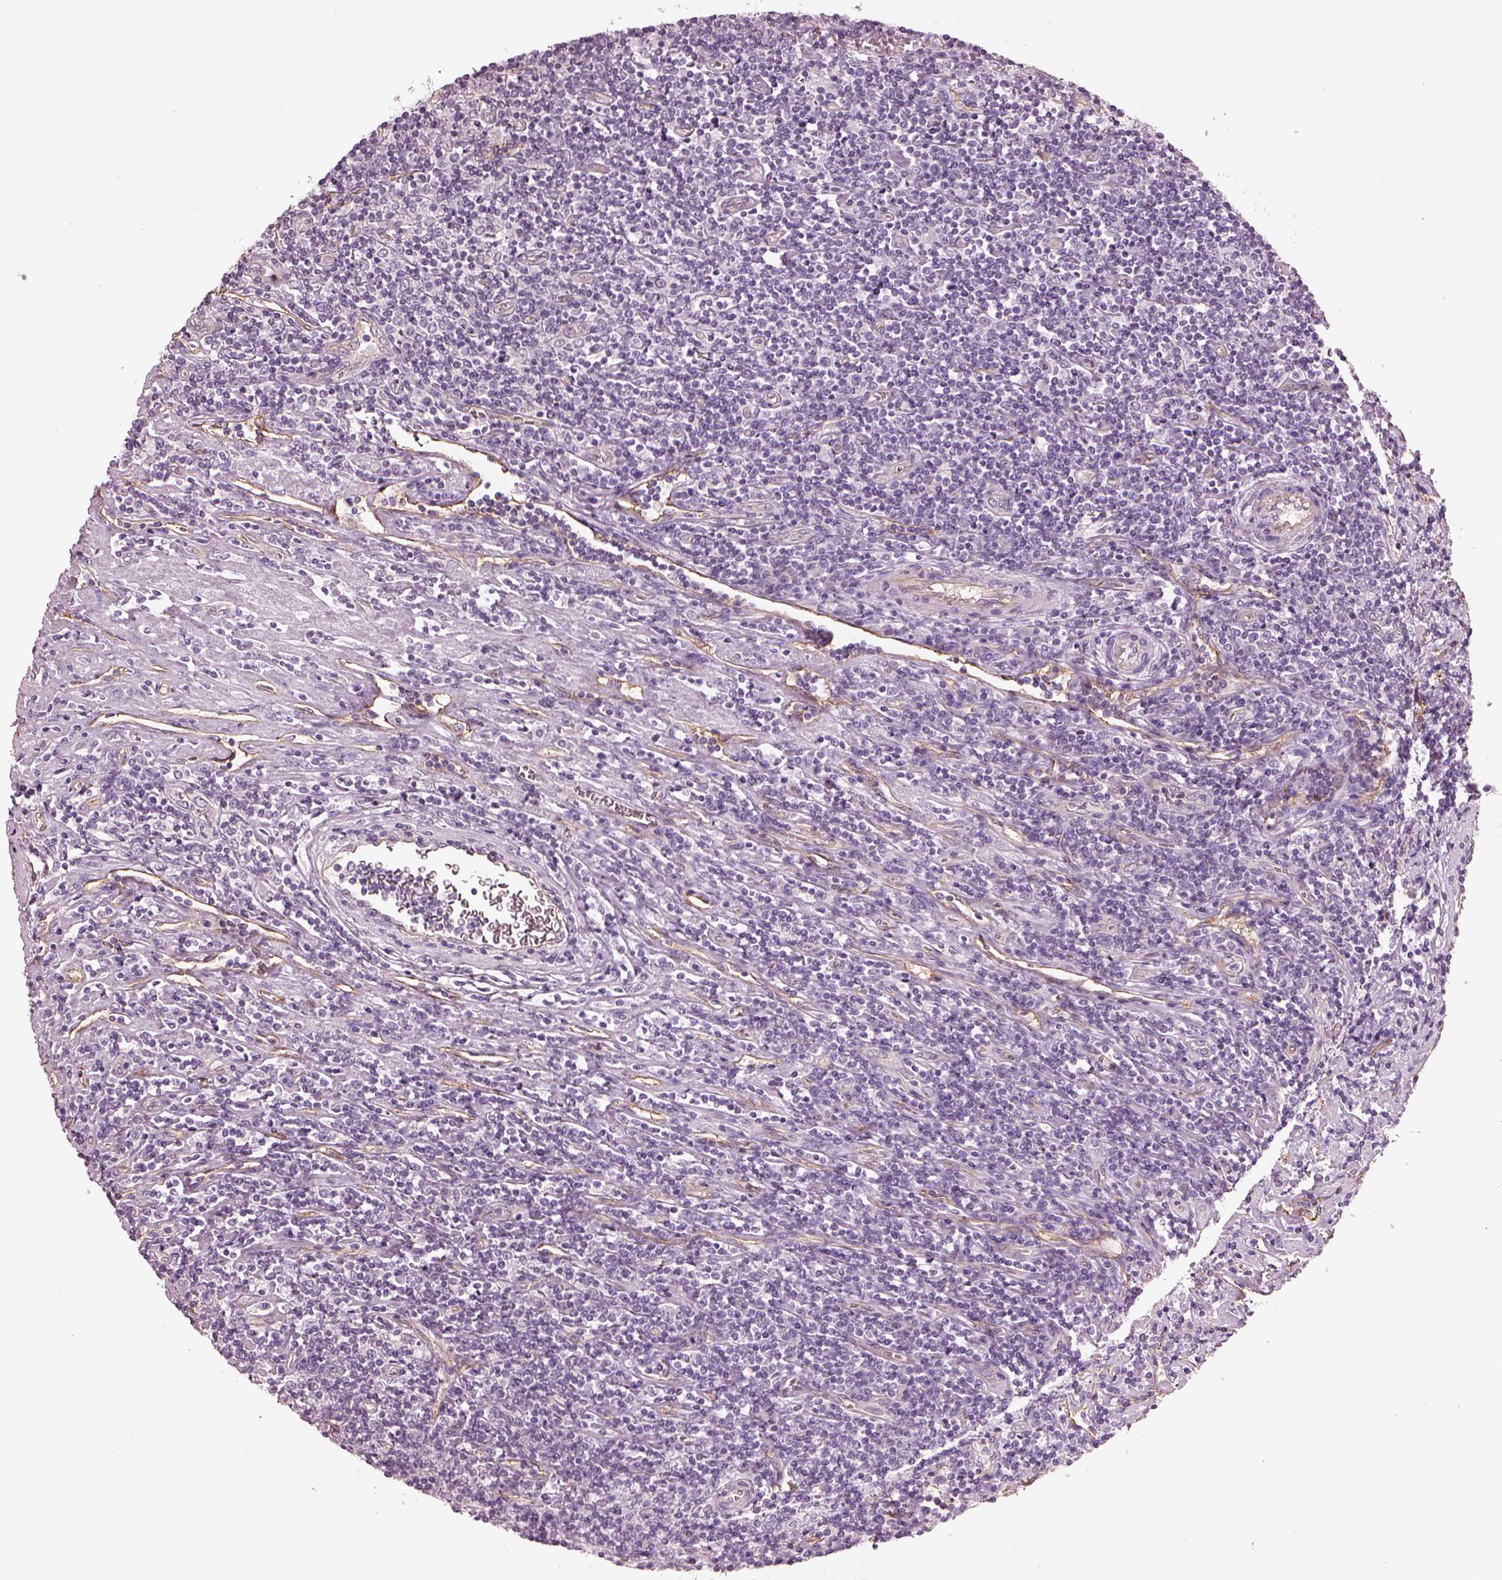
{"staining": {"intensity": "negative", "quantity": "none", "location": "none"}, "tissue": "lymphoma", "cell_type": "Tumor cells", "image_type": "cancer", "snomed": [{"axis": "morphology", "description": "Hodgkin's disease, NOS"}, {"axis": "topography", "description": "Lymph node"}], "caption": "The photomicrograph exhibits no staining of tumor cells in lymphoma. Nuclei are stained in blue.", "gene": "EIF4E1B", "patient": {"sex": "male", "age": 40}}